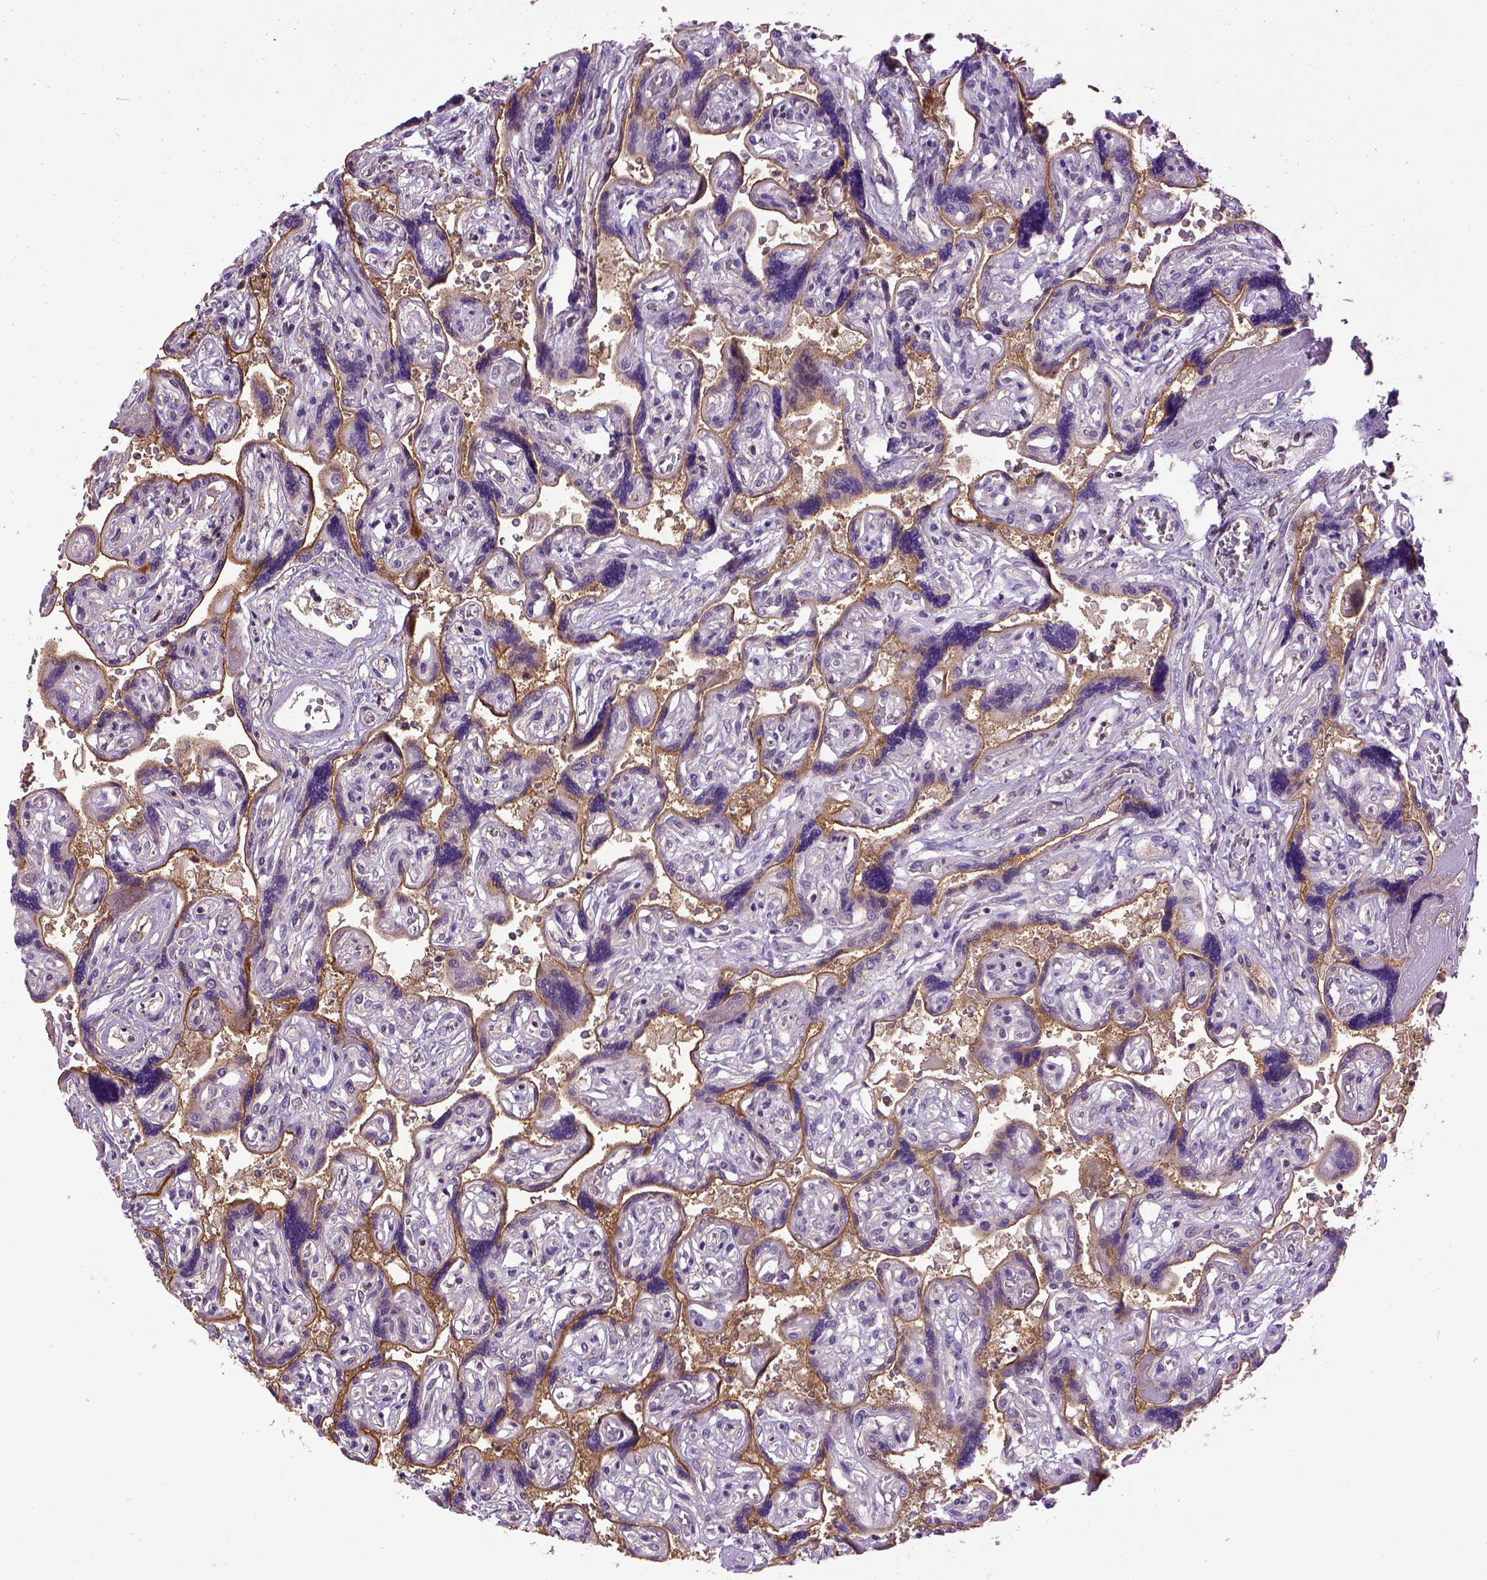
{"staining": {"intensity": "negative", "quantity": "none", "location": "none"}, "tissue": "placenta", "cell_type": "Decidual cells", "image_type": "normal", "snomed": [{"axis": "morphology", "description": "Normal tissue, NOS"}, {"axis": "topography", "description": "Placenta"}], "caption": "Decidual cells are negative for protein expression in normal human placenta. The staining was performed using DAB (3,3'-diaminobenzidine) to visualize the protein expression in brown, while the nuclei were stained in blue with hematoxylin (Magnification: 20x).", "gene": "ENG", "patient": {"sex": "female", "age": 32}}